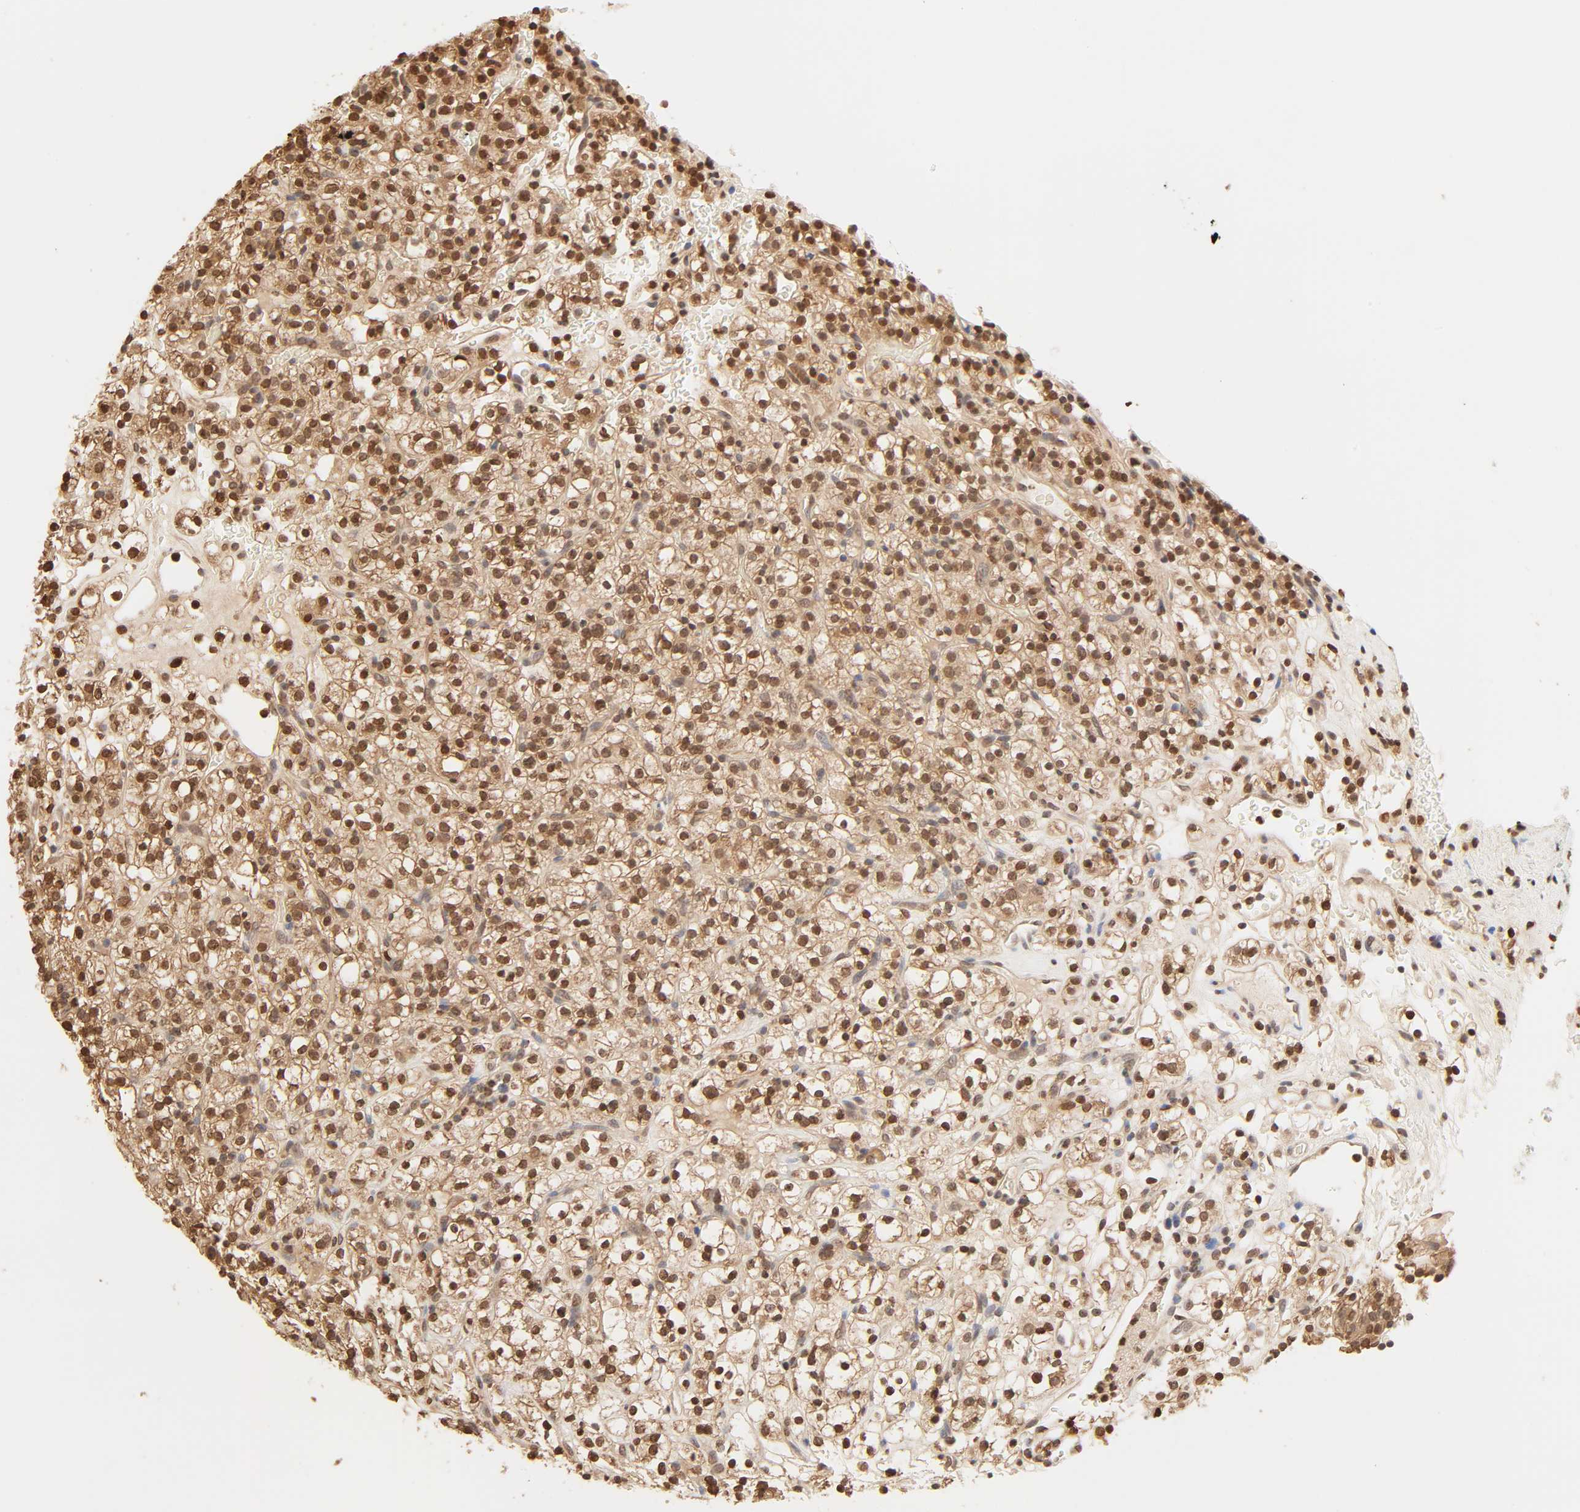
{"staining": {"intensity": "strong", "quantity": ">75%", "location": "cytoplasmic/membranous,nuclear"}, "tissue": "renal cancer", "cell_type": "Tumor cells", "image_type": "cancer", "snomed": [{"axis": "morphology", "description": "Normal tissue, NOS"}, {"axis": "morphology", "description": "Adenocarcinoma, NOS"}, {"axis": "topography", "description": "Kidney"}], "caption": "The photomicrograph displays staining of renal cancer (adenocarcinoma), revealing strong cytoplasmic/membranous and nuclear protein expression (brown color) within tumor cells.", "gene": "TBL1X", "patient": {"sex": "female", "age": 72}}